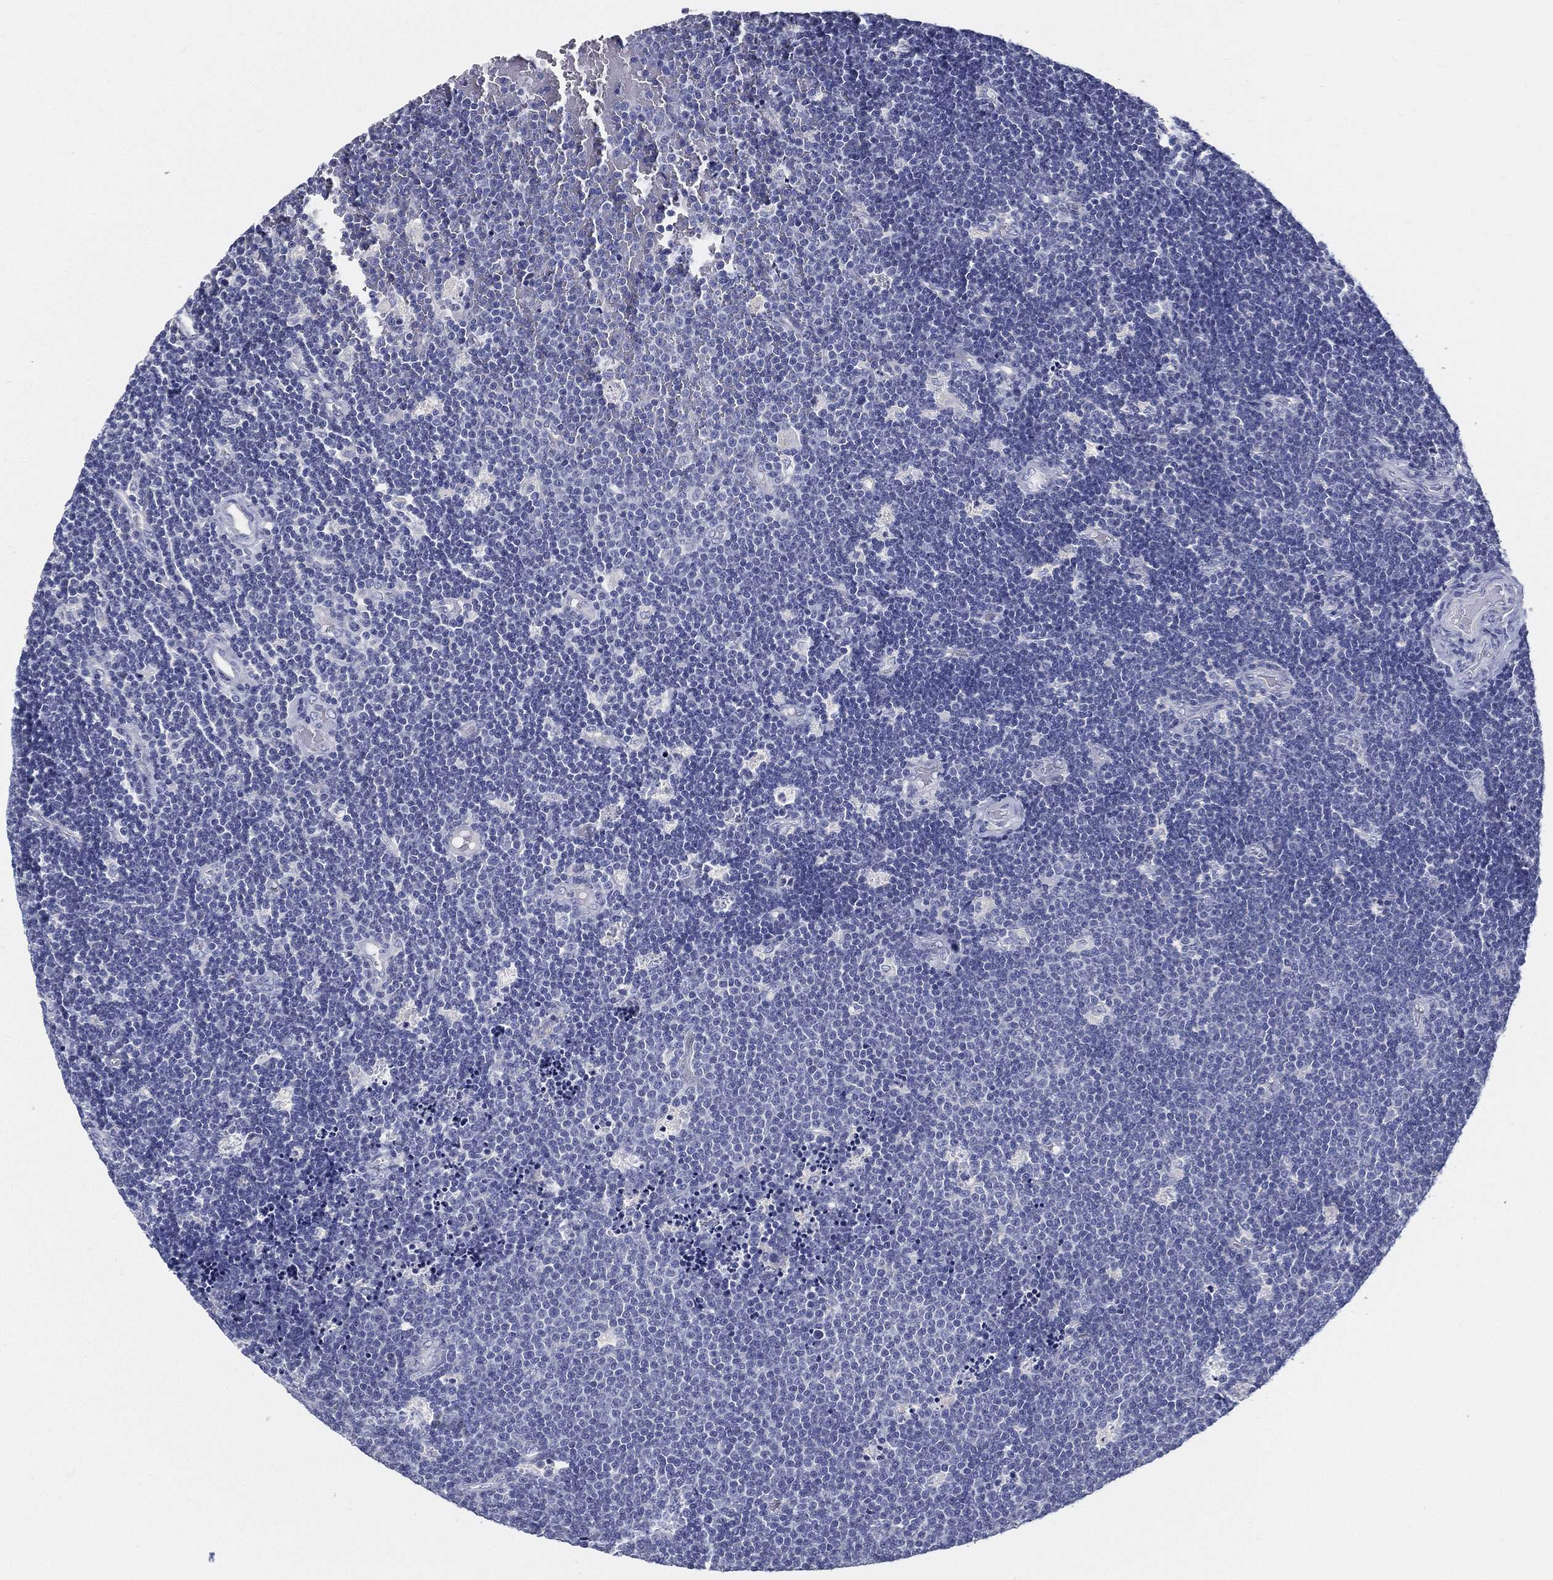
{"staining": {"intensity": "negative", "quantity": "none", "location": "none"}, "tissue": "lymphoma", "cell_type": "Tumor cells", "image_type": "cancer", "snomed": [{"axis": "morphology", "description": "Malignant lymphoma, non-Hodgkin's type, Low grade"}, {"axis": "topography", "description": "Brain"}], "caption": "Protein analysis of low-grade malignant lymphoma, non-Hodgkin's type displays no significant staining in tumor cells.", "gene": "STS", "patient": {"sex": "female", "age": 66}}